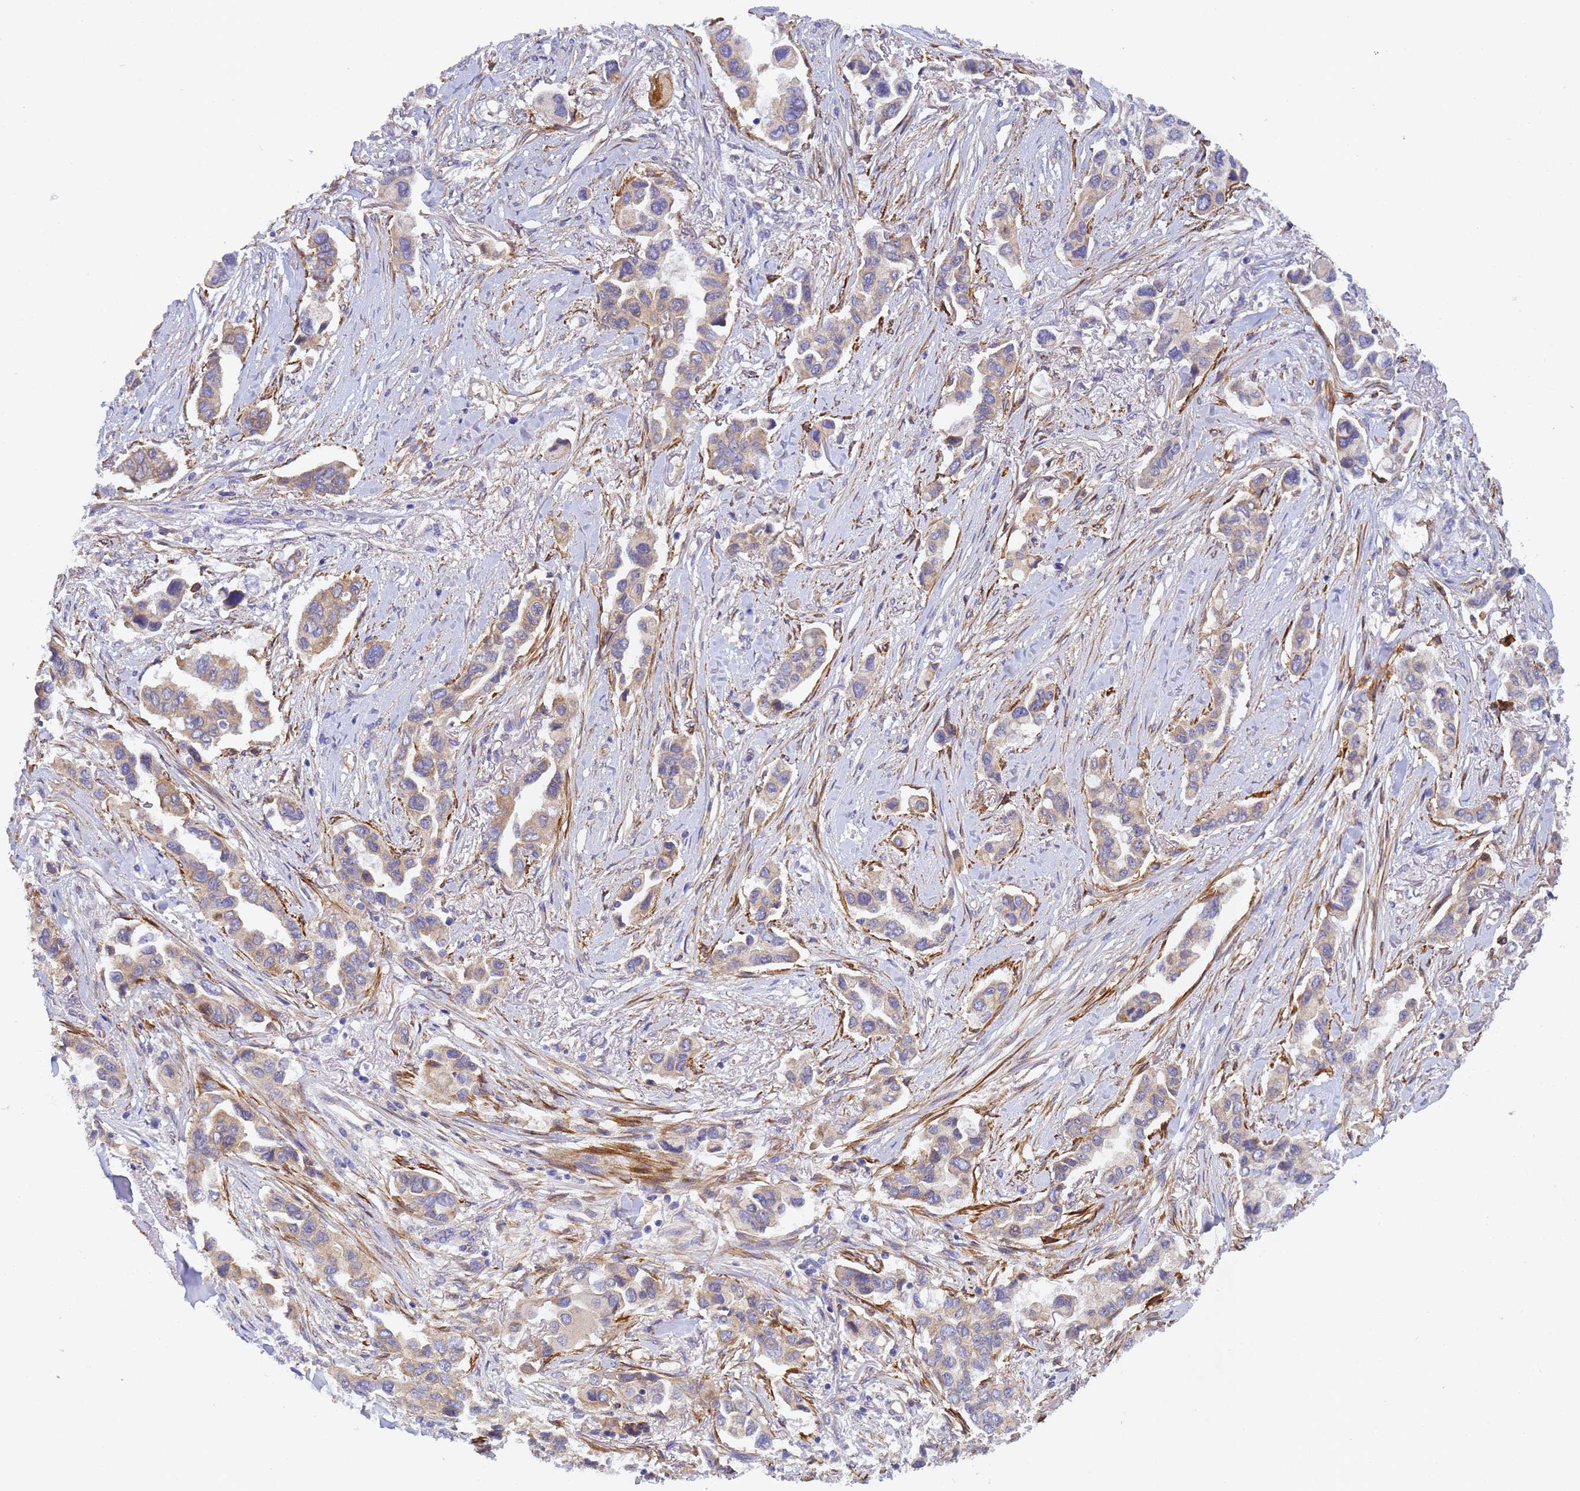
{"staining": {"intensity": "weak", "quantity": "25%-75%", "location": "cytoplasmic/membranous"}, "tissue": "lung cancer", "cell_type": "Tumor cells", "image_type": "cancer", "snomed": [{"axis": "morphology", "description": "Adenocarcinoma, NOS"}, {"axis": "topography", "description": "Lung"}], "caption": "Human lung cancer stained with a protein marker demonstrates weak staining in tumor cells.", "gene": "RALGAPA2", "patient": {"sex": "female", "age": 76}}